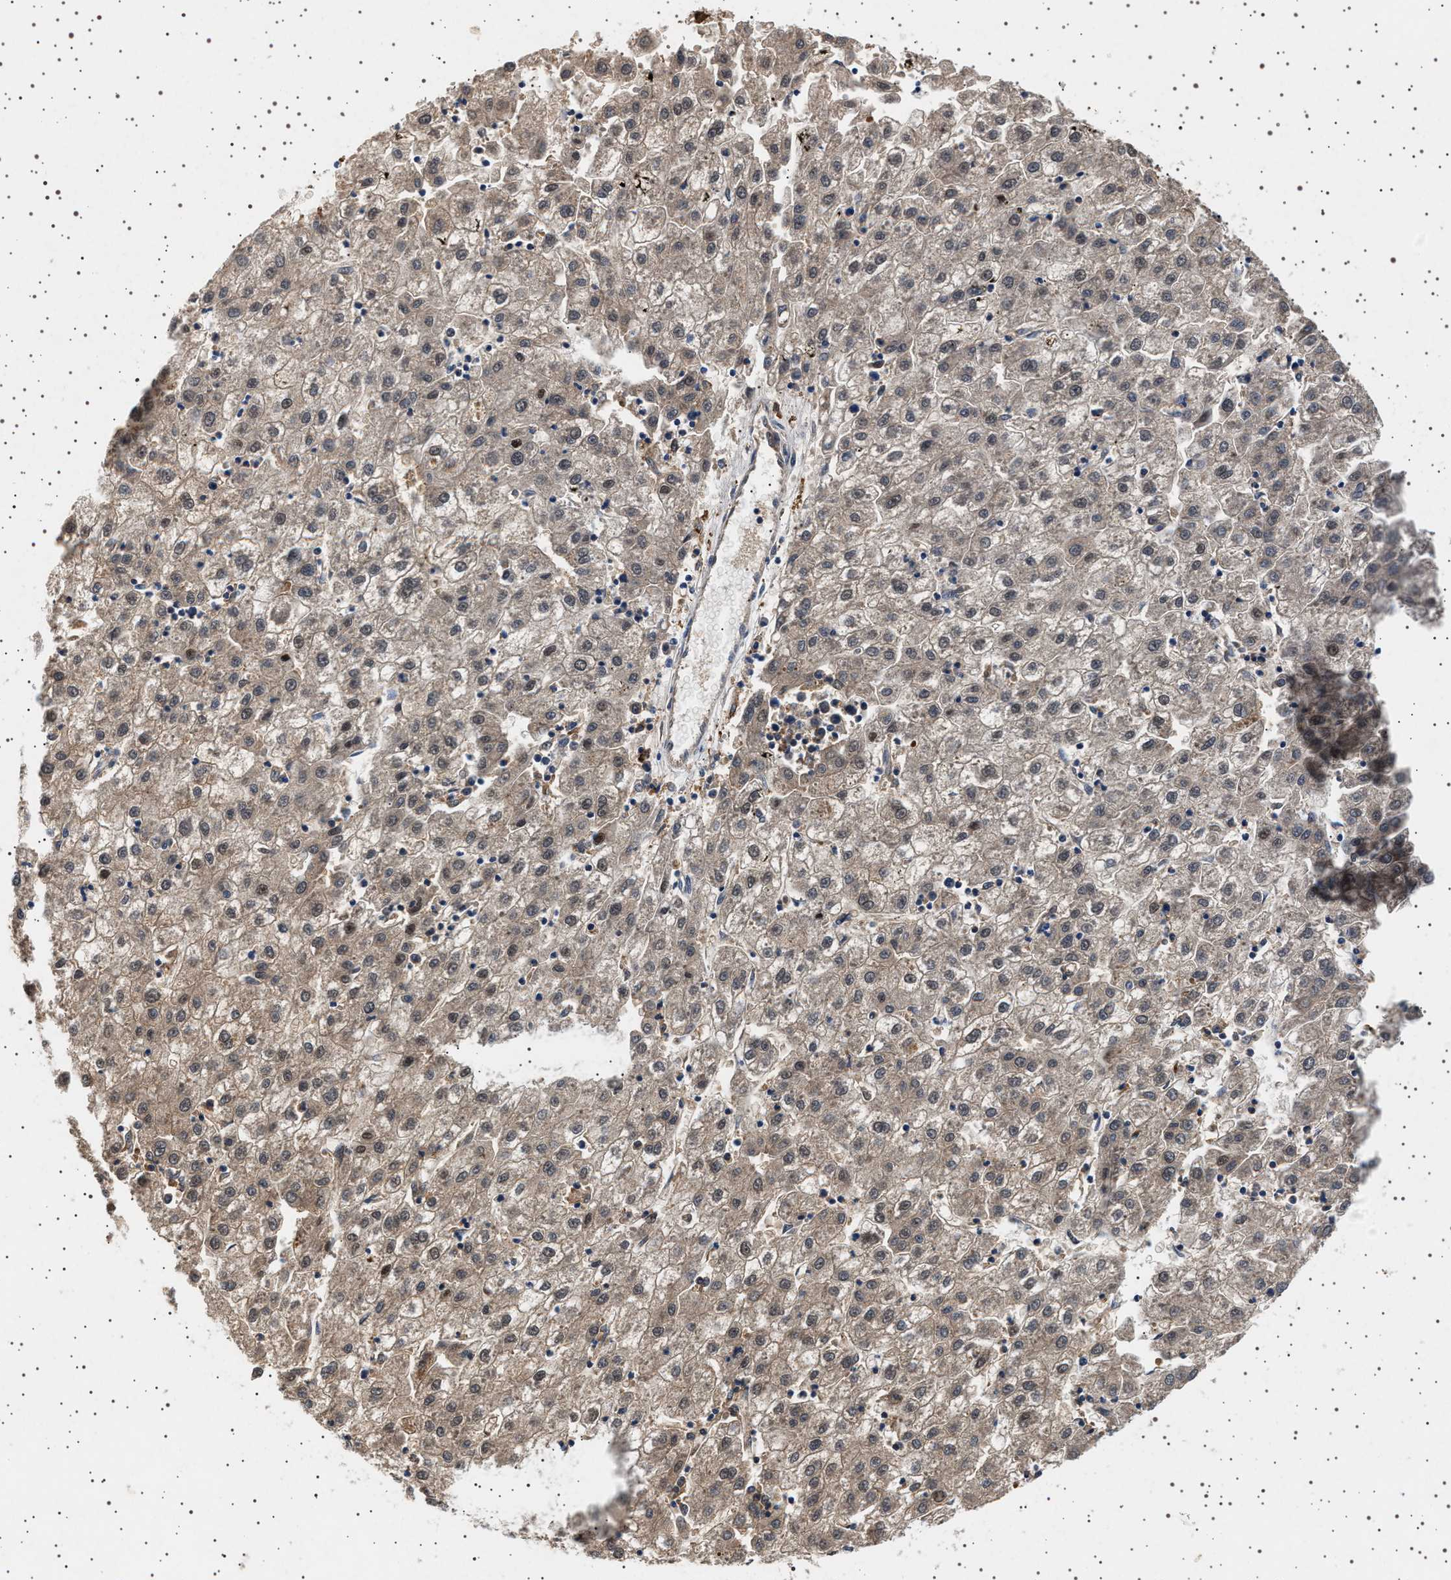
{"staining": {"intensity": "weak", "quantity": ">75%", "location": "cytoplasmic/membranous"}, "tissue": "liver cancer", "cell_type": "Tumor cells", "image_type": "cancer", "snomed": [{"axis": "morphology", "description": "Carcinoma, Hepatocellular, NOS"}, {"axis": "topography", "description": "Liver"}], "caption": "IHC staining of liver hepatocellular carcinoma, which displays low levels of weak cytoplasmic/membranous positivity in about >75% of tumor cells indicating weak cytoplasmic/membranous protein staining. The staining was performed using DAB (3,3'-diaminobenzidine) (brown) for protein detection and nuclei were counterstained in hematoxylin (blue).", "gene": "FICD", "patient": {"sex": "male", "age": 72}}